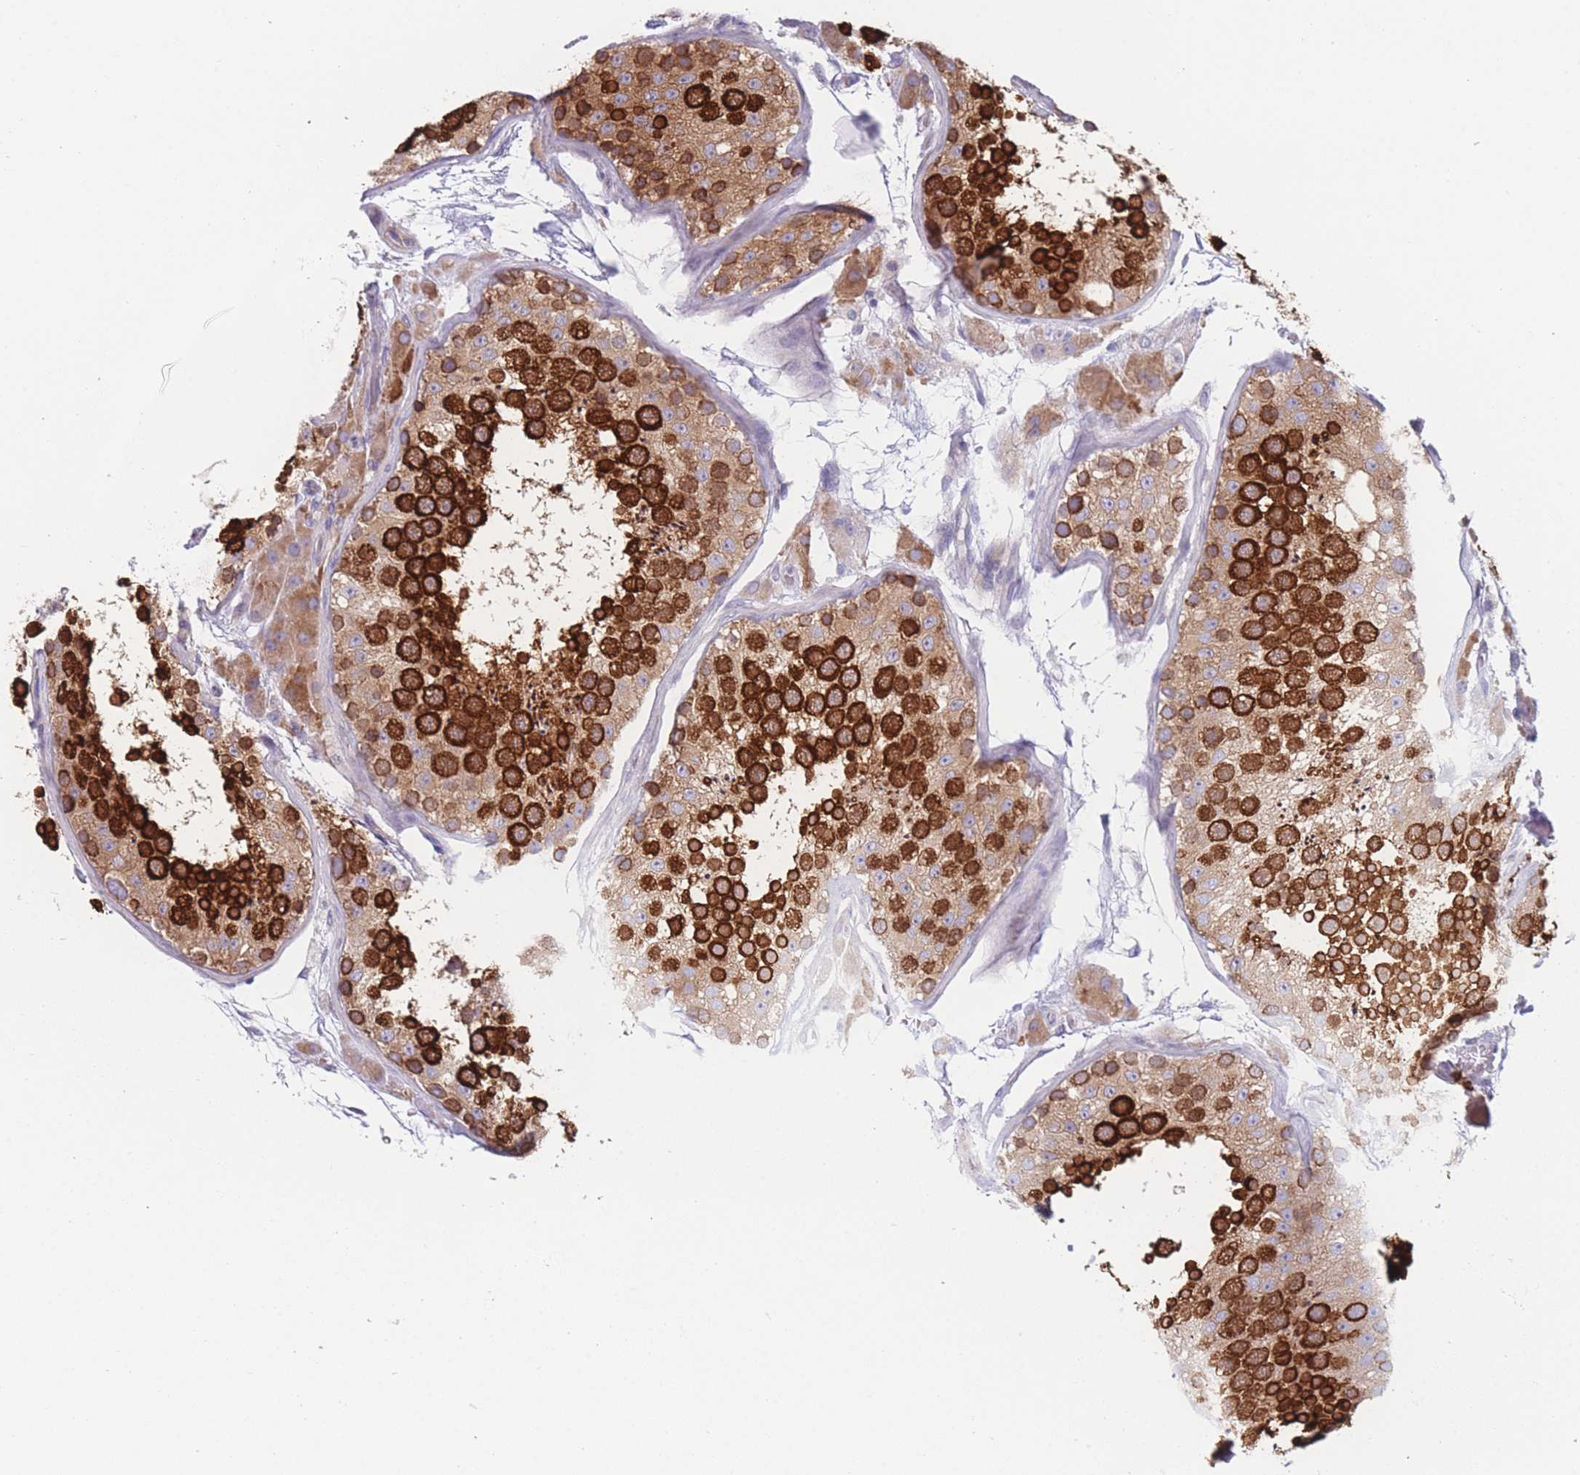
{"staining": {"intensity": "strong", "quantity": ">75%", "location": "cytoplasmic/membranous"}, "tissue": "testis", "cell_type": "Cells in seminiferous ducts", "image_type": "normal", "snomed": [{"axis": "morphology", "description": "Normal tissue, NOS"}, {"axis": "topography", "description": "Testis"}], "caption": "The histopathology image displays immunohistochemical staining of normal testis. There is strong cytoplasmic/membranous positivity is seen in about >75% of cells in seminiferous ducts.", "gene": "AK9", "patient": {"sex": "male", "age": 26}}